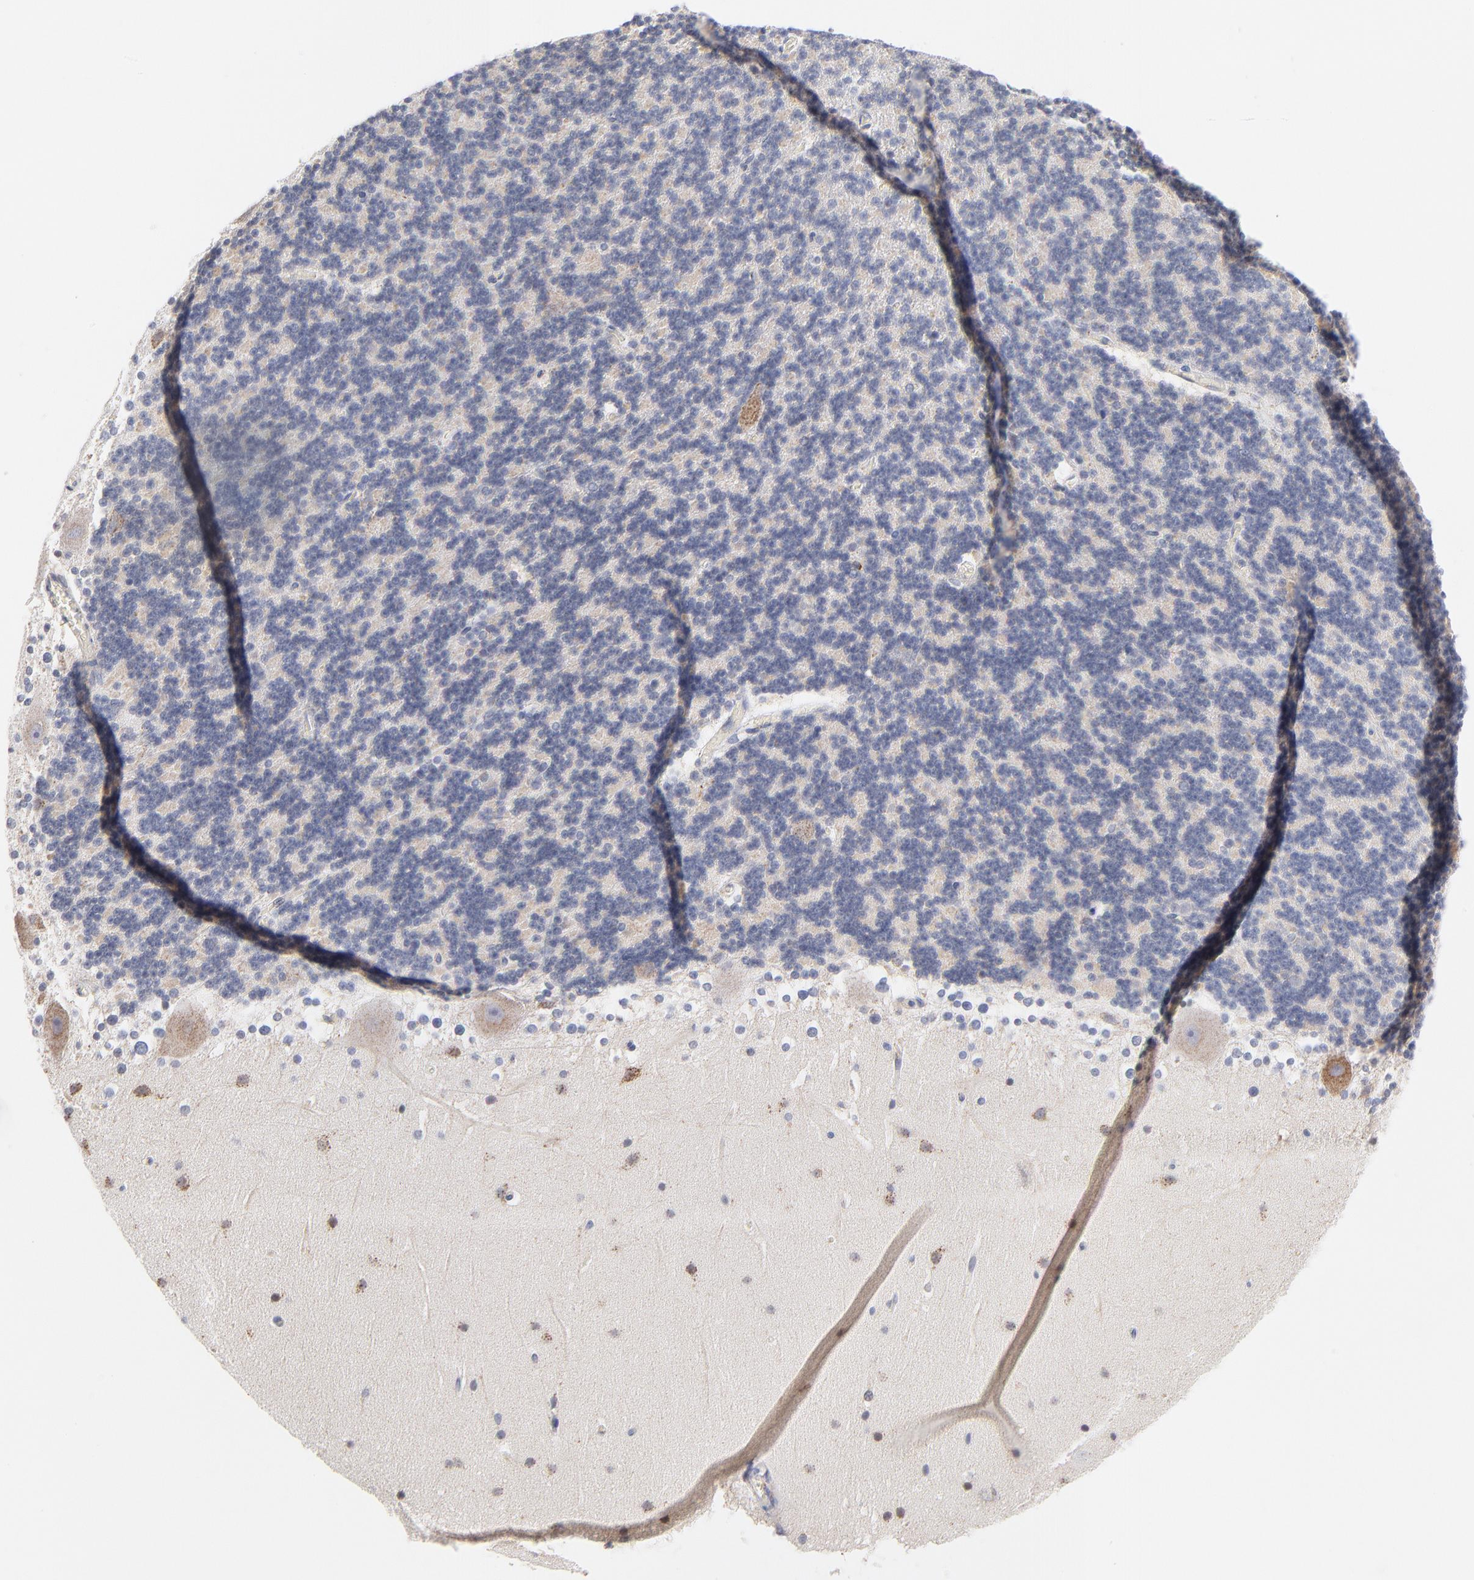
{"staining": {"intensity": "negative", "quantity": "none", "location": "none"}, "tissue": "cerebellum", "cell_type": "Cells in granular layer", "image_type": "normal", "snomed": [{"axis": "morphology", "description": "Normal tissue, NOS"}, {"axis": "topography", "description": "Cerebellum"}], "caption": "This is an immunohistochemistry (IHC) image of normal human cerebellum. There is no expression in cells in granular layer.", "gene": "MRPL58", "patient": {"sex": "female", "age": 19}}